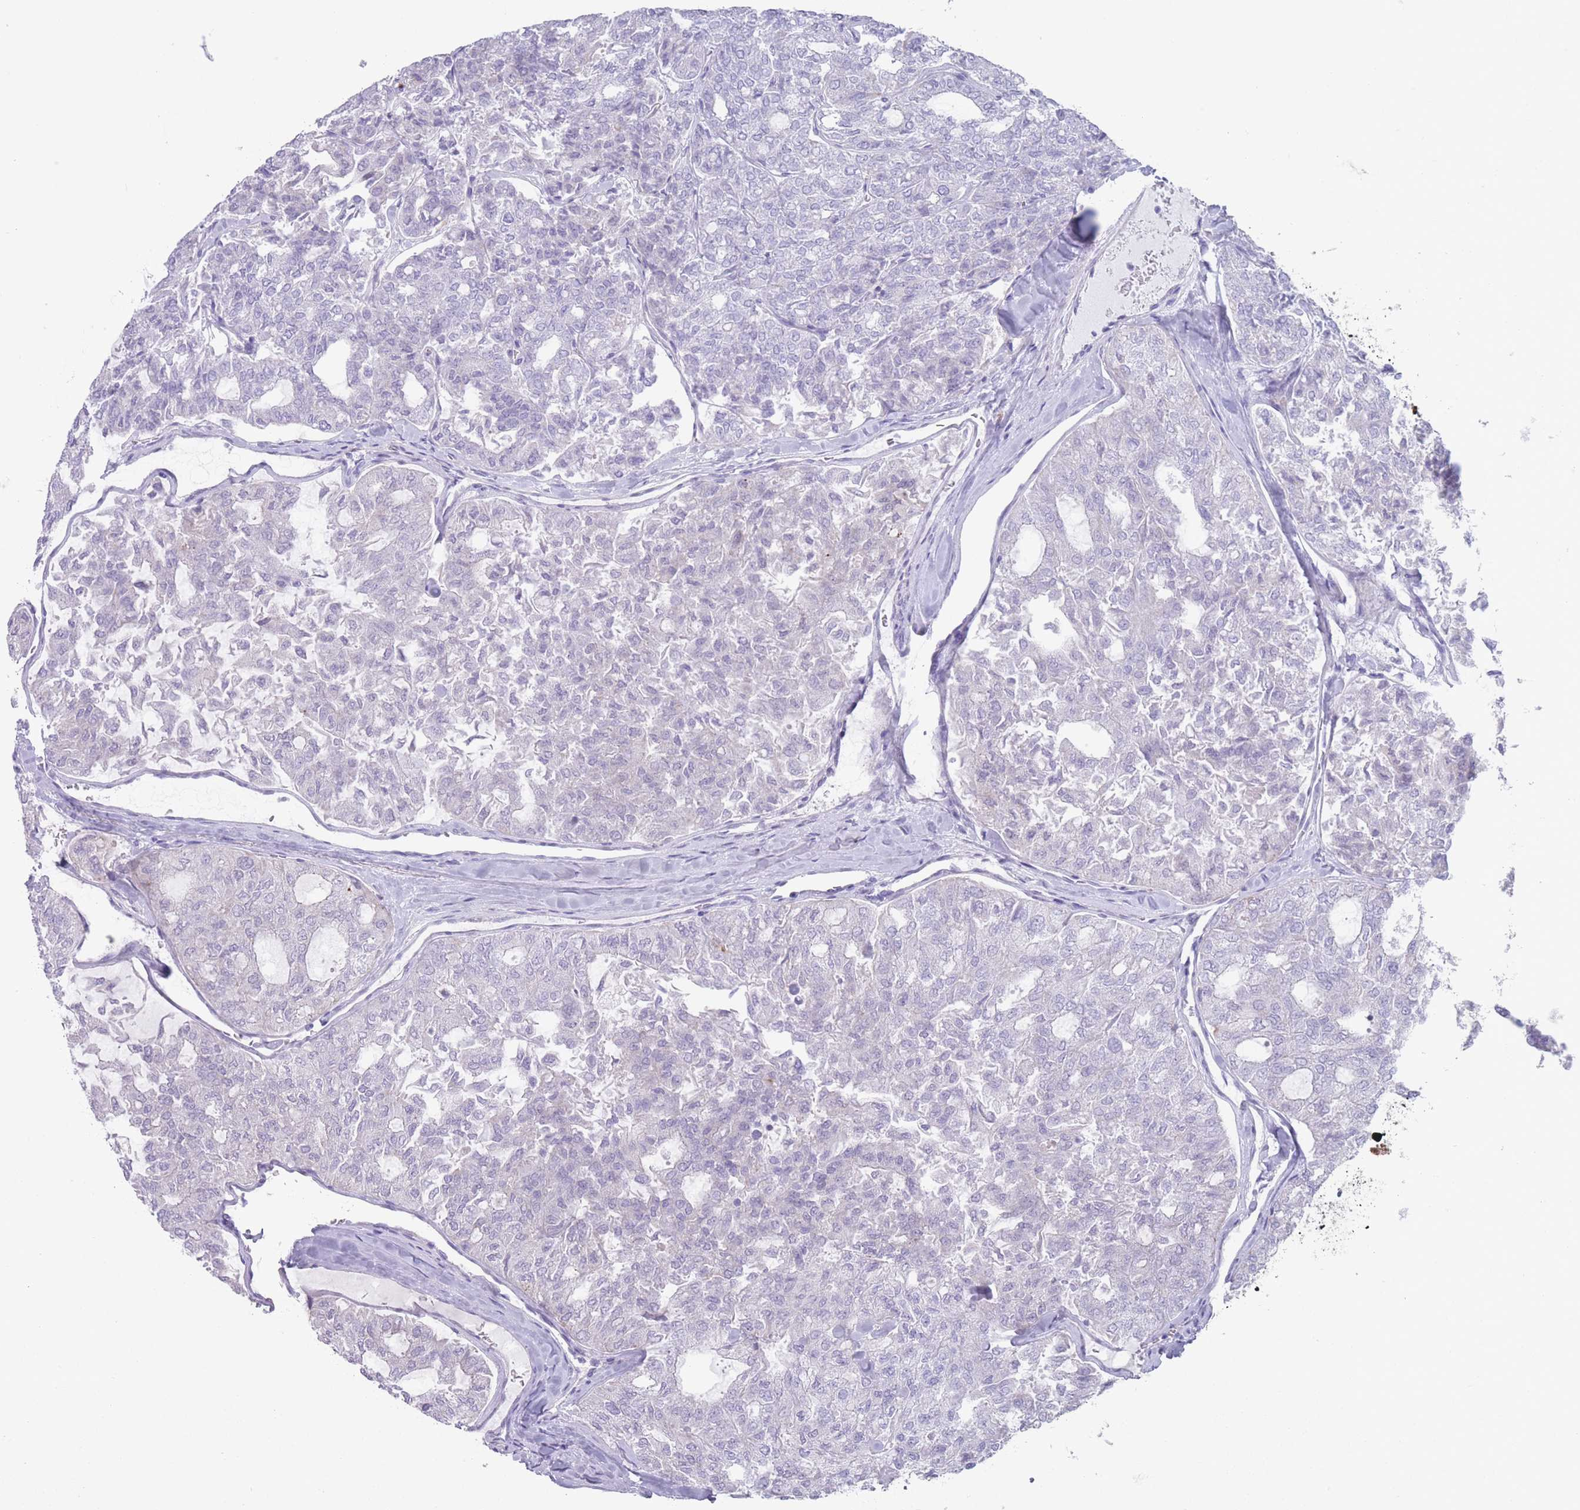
{"staining": {"intensity": "negative", "quantity": "none", "location": "none"}, "tissue": "thyroid cancer", "cell_type": "Tumor cells", "image_type": "cancer", "snomed": [{"axis": "morphology", "description": "Follicular adenoma carcinoma, NOS"}, {"axis": "topography", "description": "Thyroid gland"}], "caption": "A high-resolution micrograph shows IHC staining of thyroid follicular adenoma carcinoma, which displays no significant positivity in tumor cells. Nuclei are stained in blue.", "gene": "PAIP2B", "patient": {"sex": "male", "age": 75}}